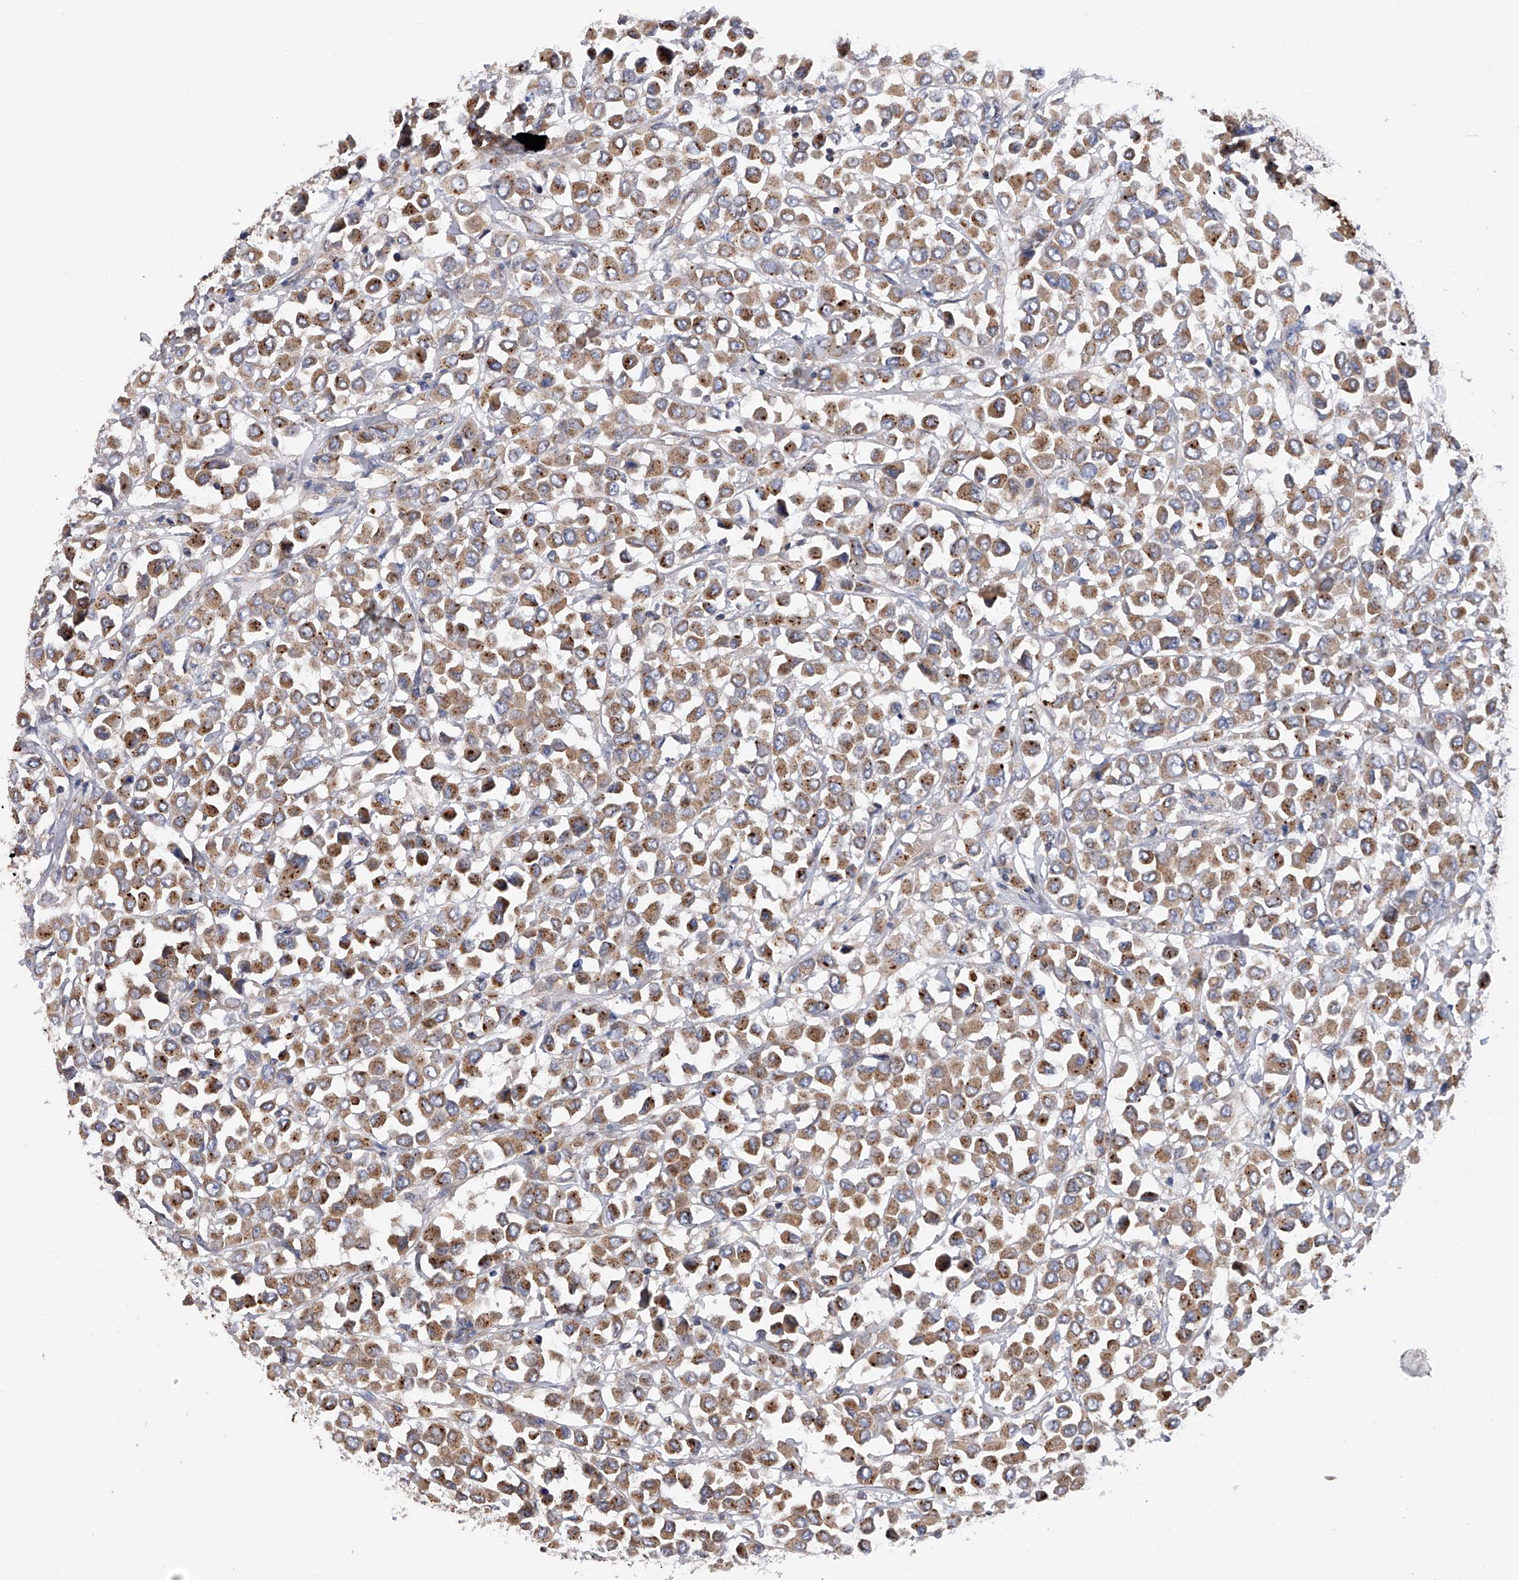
{"staining": {"intensity": "moderate", "quantity": ">75%", "location": "cytoplasmic/membranous"}, "tissue": "breast cancer", "cell_type": "Tumor cells", "image_type": "cancer", "snomed": [{"axis": "morphology", "description": "Duct carcinoma"}, {"axis": "topography", "description": "Breast"}], "caption": "Human breast cancer stained with a brown dye shows moderate cytoplasmic/membranous positive positivity in about >75% of tumor cells.", "gene": "MLYCD", "patient": {"sex": "female", "age": 61}}